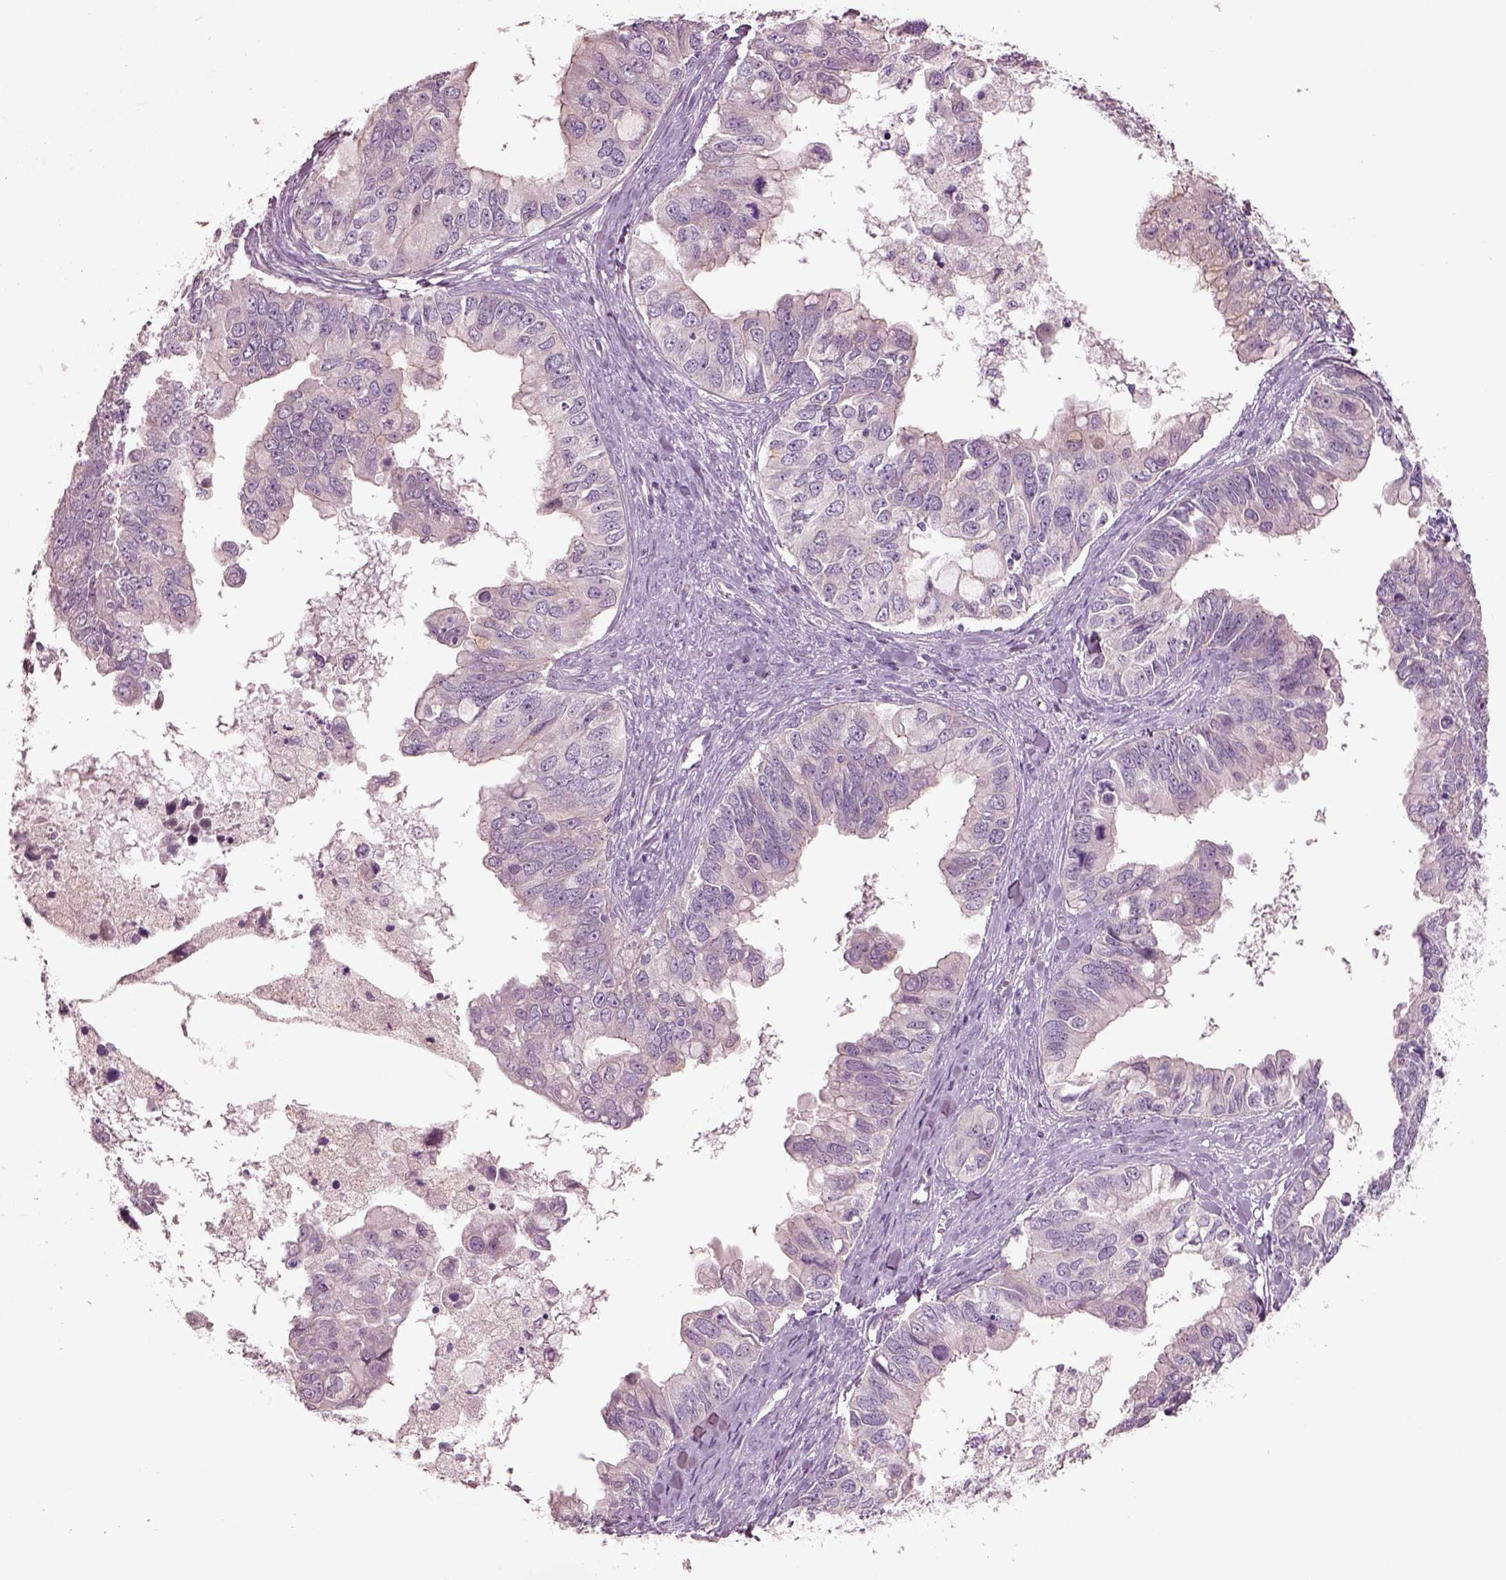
{"staining": {"intensity": "negative", "quantity": "none", "location": "none"}, "tissue": "ovarian cancer", "cell_type": "Tumor cells", "image_type": "cancer", "snomed": [{"axis": "morphology", "description": "Cystadenocarcinoma, mucinous, NOS"}, {"axis": "topography", "description": "Ovary"}], "caption": "Immunohistochemistry image of neoplastic tissue: ovarian cancer stained with DAB (3,3'-diaminobenzidine) displays no significant protein expression in tumor cells. (Brightfield microscopy of DAB IHC at high magnification).", "gene": "DUOXA2", "patient": {"sex": "female", "age": 76}}